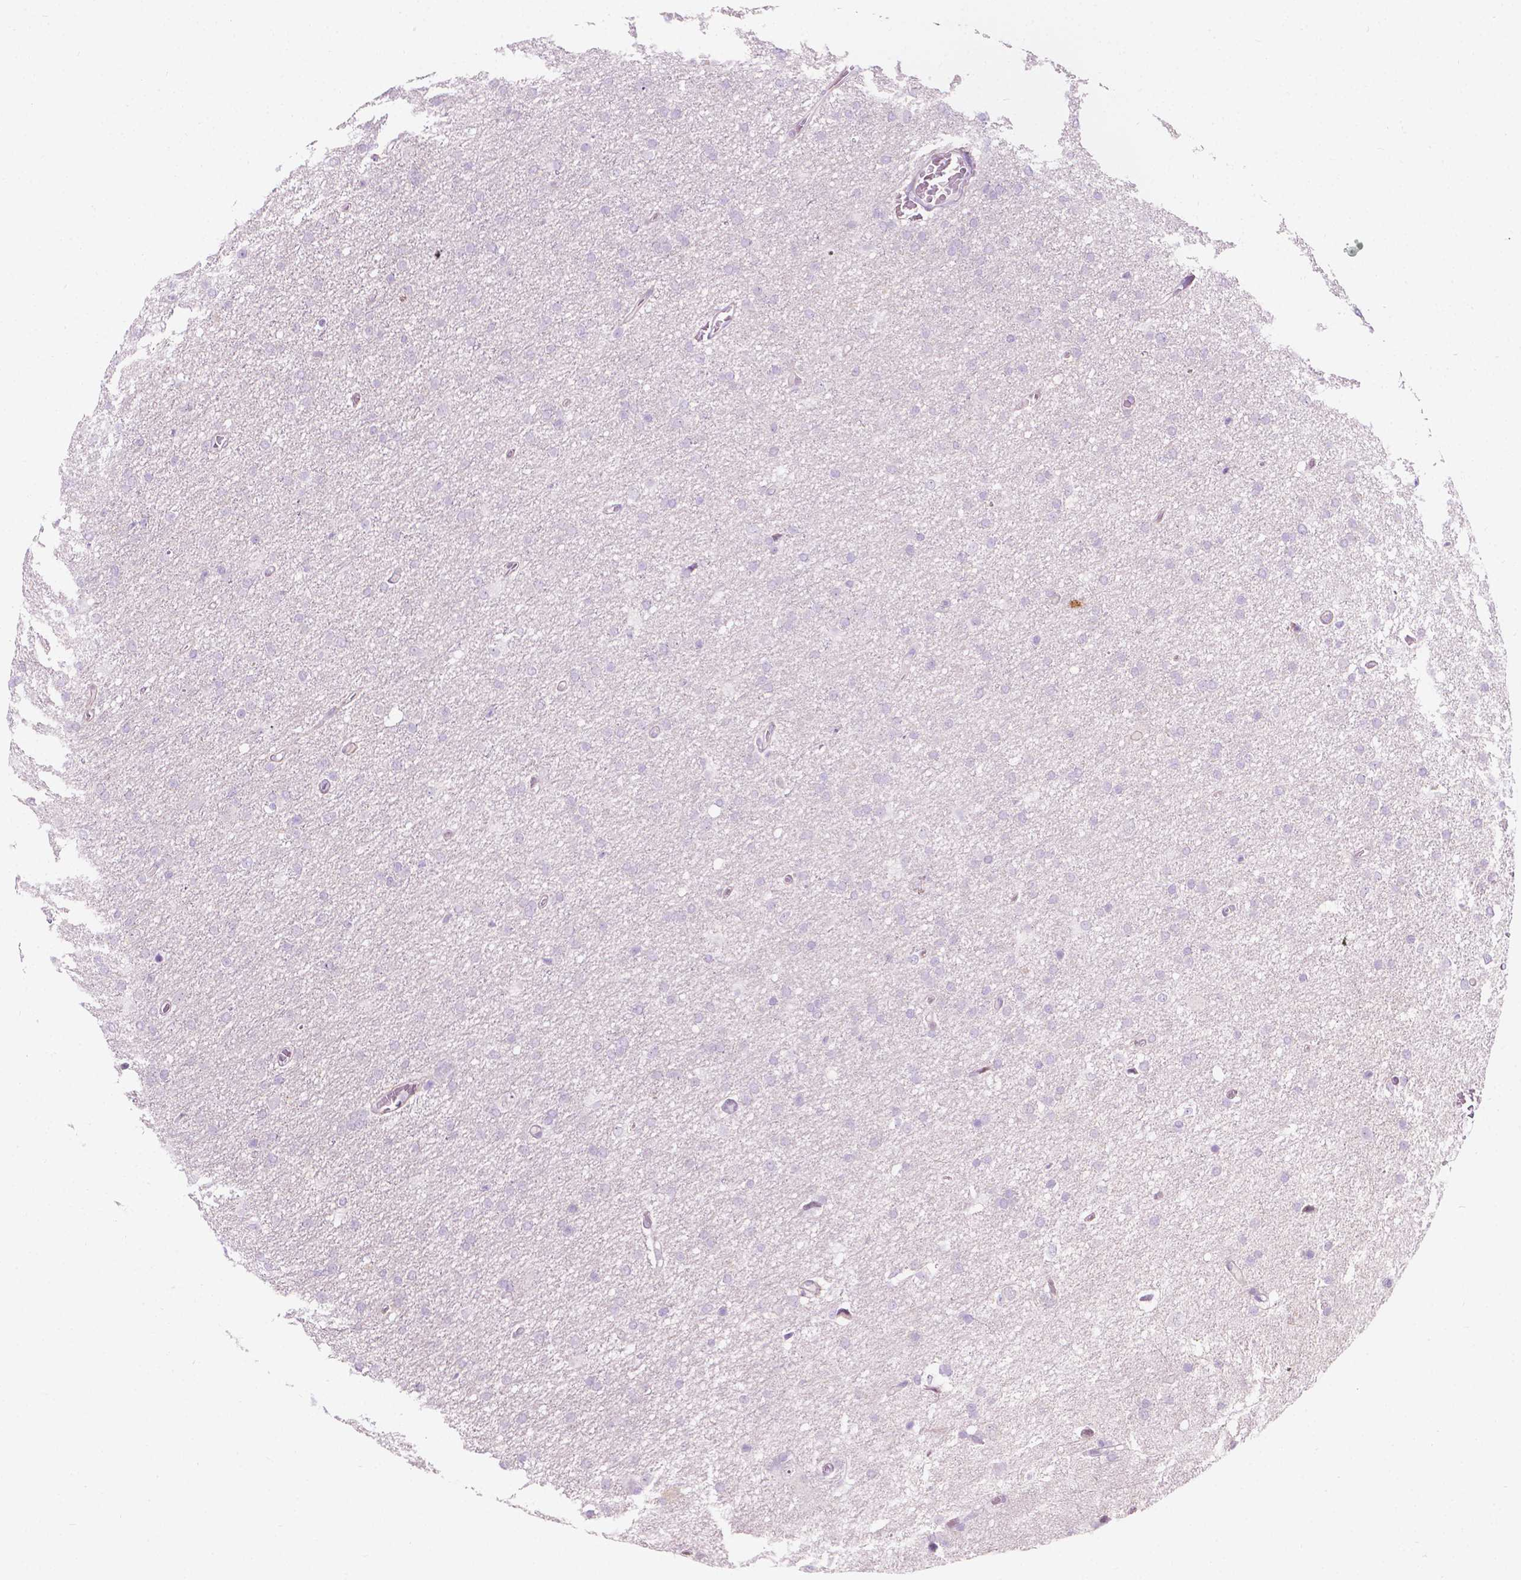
{"staining": {"intensity": "negative", "quantity": "none", "location": "none"}, "tissue": "glioma", "cell_type": "Tumor cells", "image_type": "cancer", "snomed": [{"axis": "morphology", "description": "Glioma, malignant, High grade"}, {"axis": "topography", "description": "Cerebral cortex"}], "caption": "High-grade glioma (malignant) stained for a protein using IHC reveals no staining tumor cells.", "gene": "NOS1AP", "patient": {"sex": "male", "age": 70}}